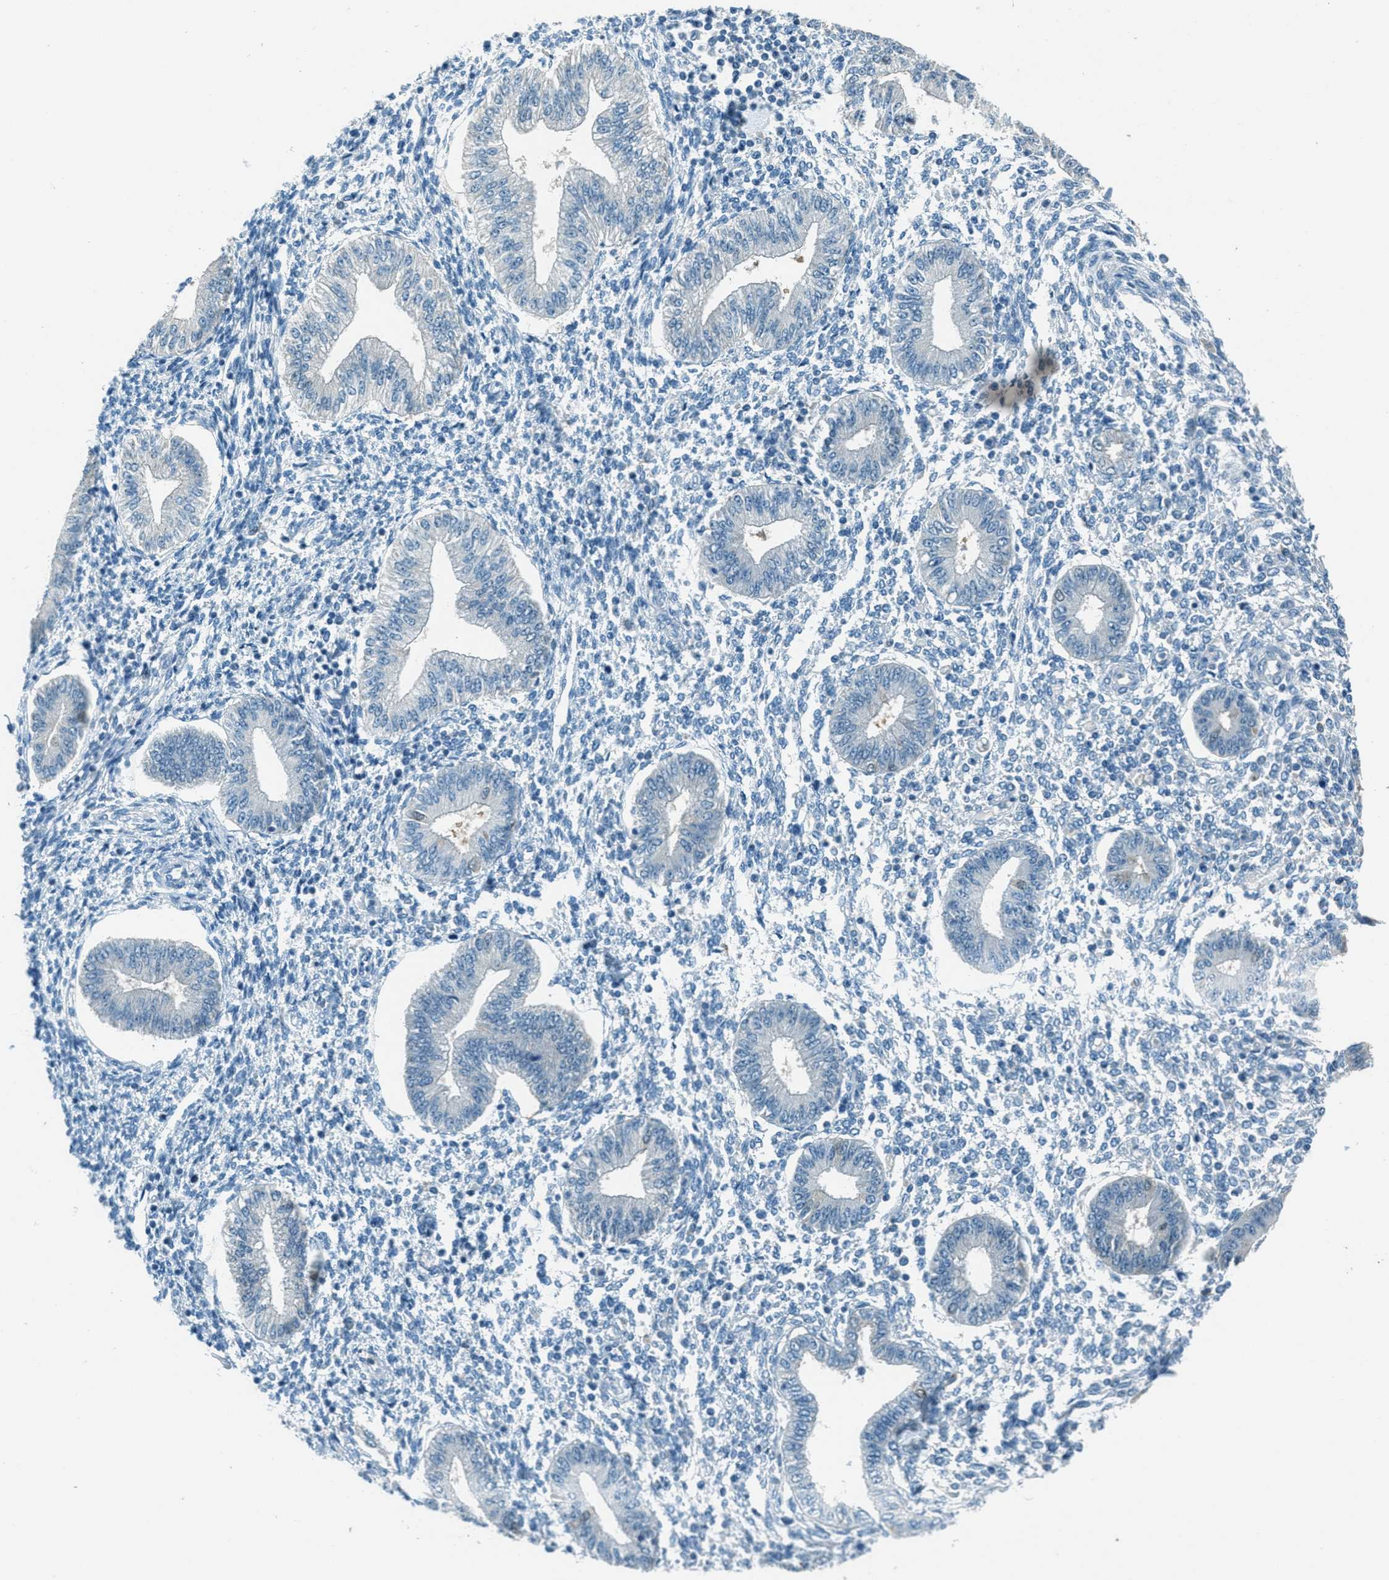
{"staining": {"intensity": "negative", "quantity": "none", "location": "none"}, "tissue": "endometrium", "cell_type": "Cells in endometrial stroma", "image_type": "normal", "snomed": [{"axis": "morphology", "description": "Normal tissue, NOS"}, {"axis": "topography", "description": "Endometrium"}], "caption": "The micrograph demonstrates no significant expression in cells in endometrial stroma of endometrium. Brightfield microscopy of immunohistochemistry stained with DAB (brown) and hematoxylin (blue), captured at high magnification.", "gene": "MSLN", "patient": {"sex": "female", "age": 50}}